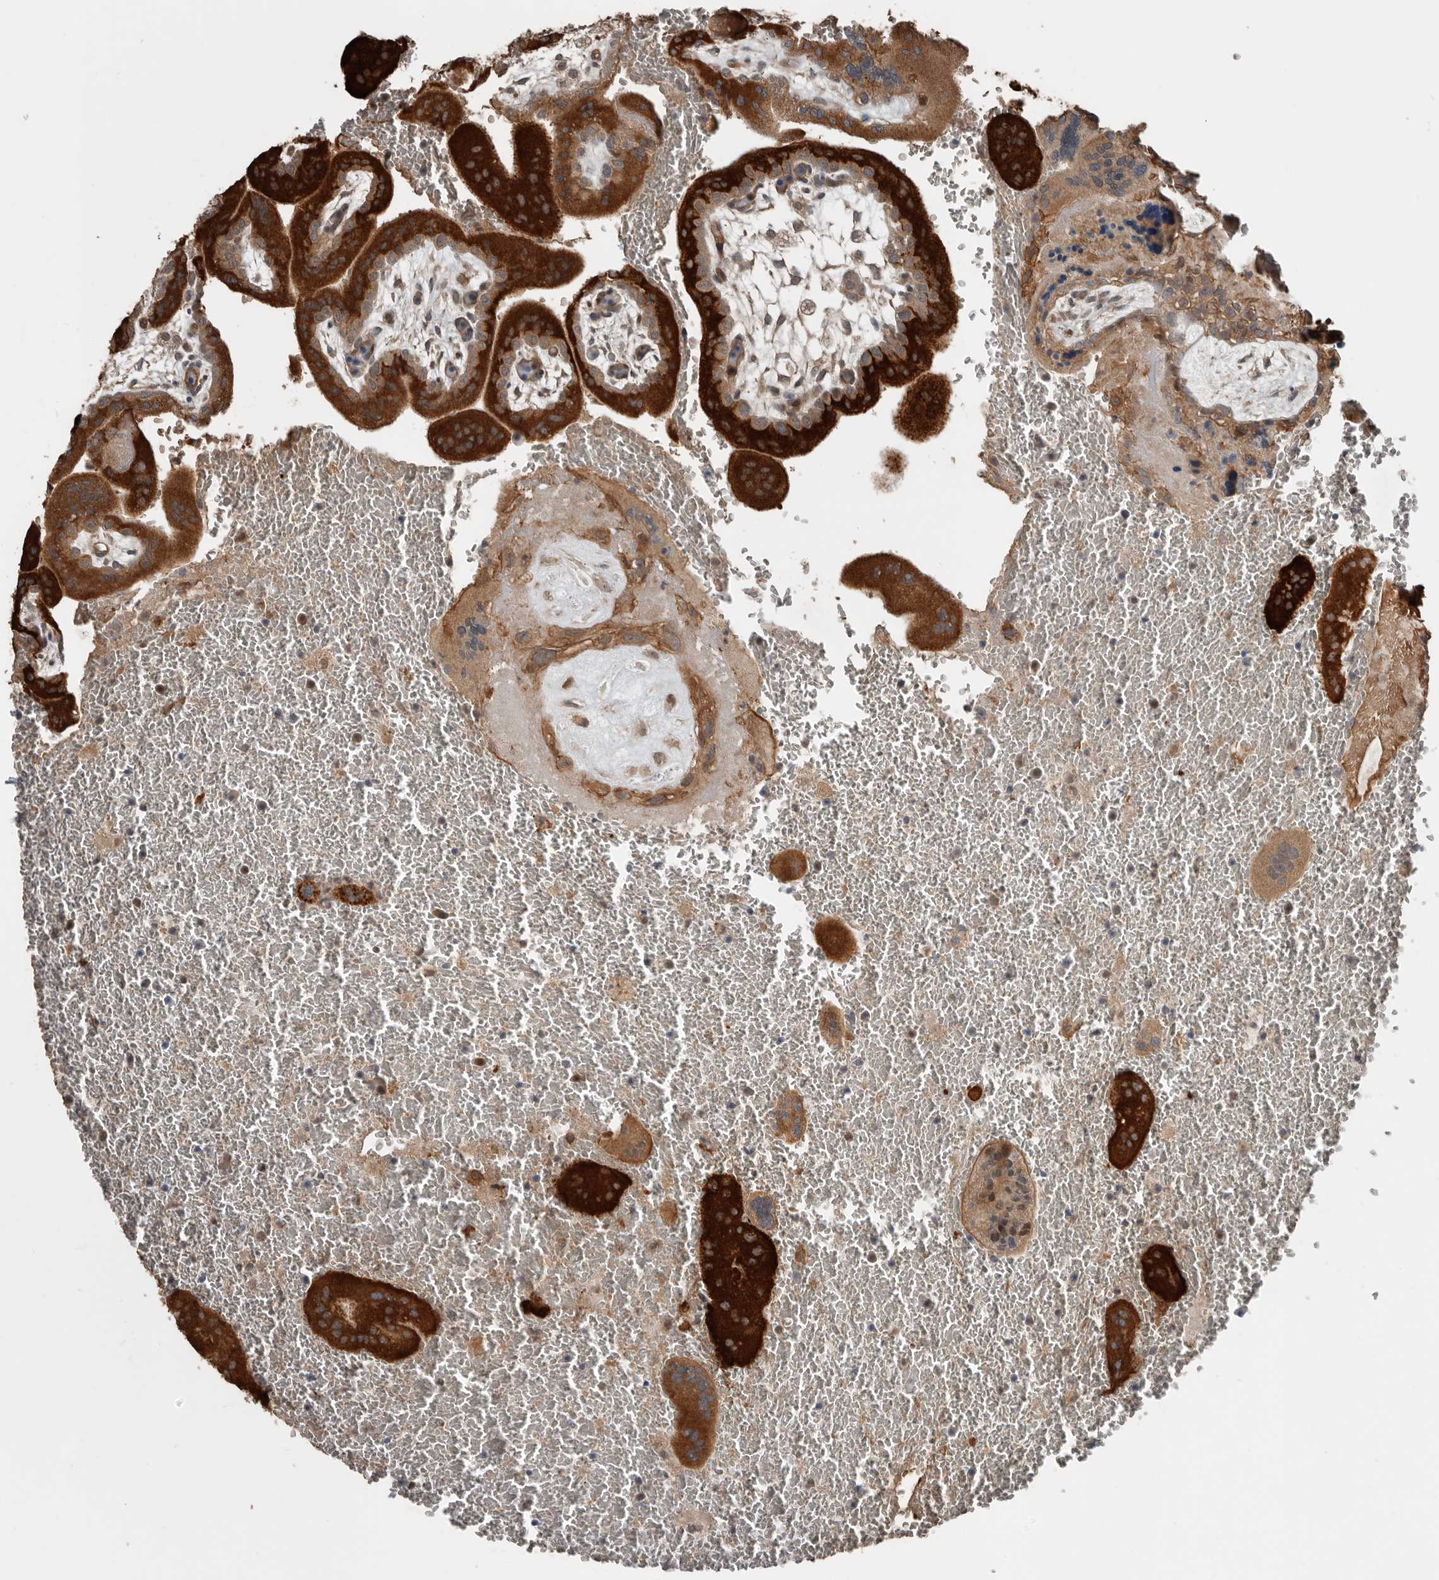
{"staining": {"intensity": "strong", "quantity": ">75%", "location": "cytoplasmic/membranous"}, "tissue": "placenta", "cell_type": "Trophoblastic cells", "image_type": "normal", "snomed": [{"axis": "morphology", "description": "Normal tissue, NOS"}, {"axis": "topography", "description": "Placenta"}], "caption": "Trophoblastic cells exhibit high levels of strong cytoplasmic/membranous positivity in about >75% of cells in normal placenta.", "gene": "YOD1", "patient": {"sex": "female", "age": 35}}